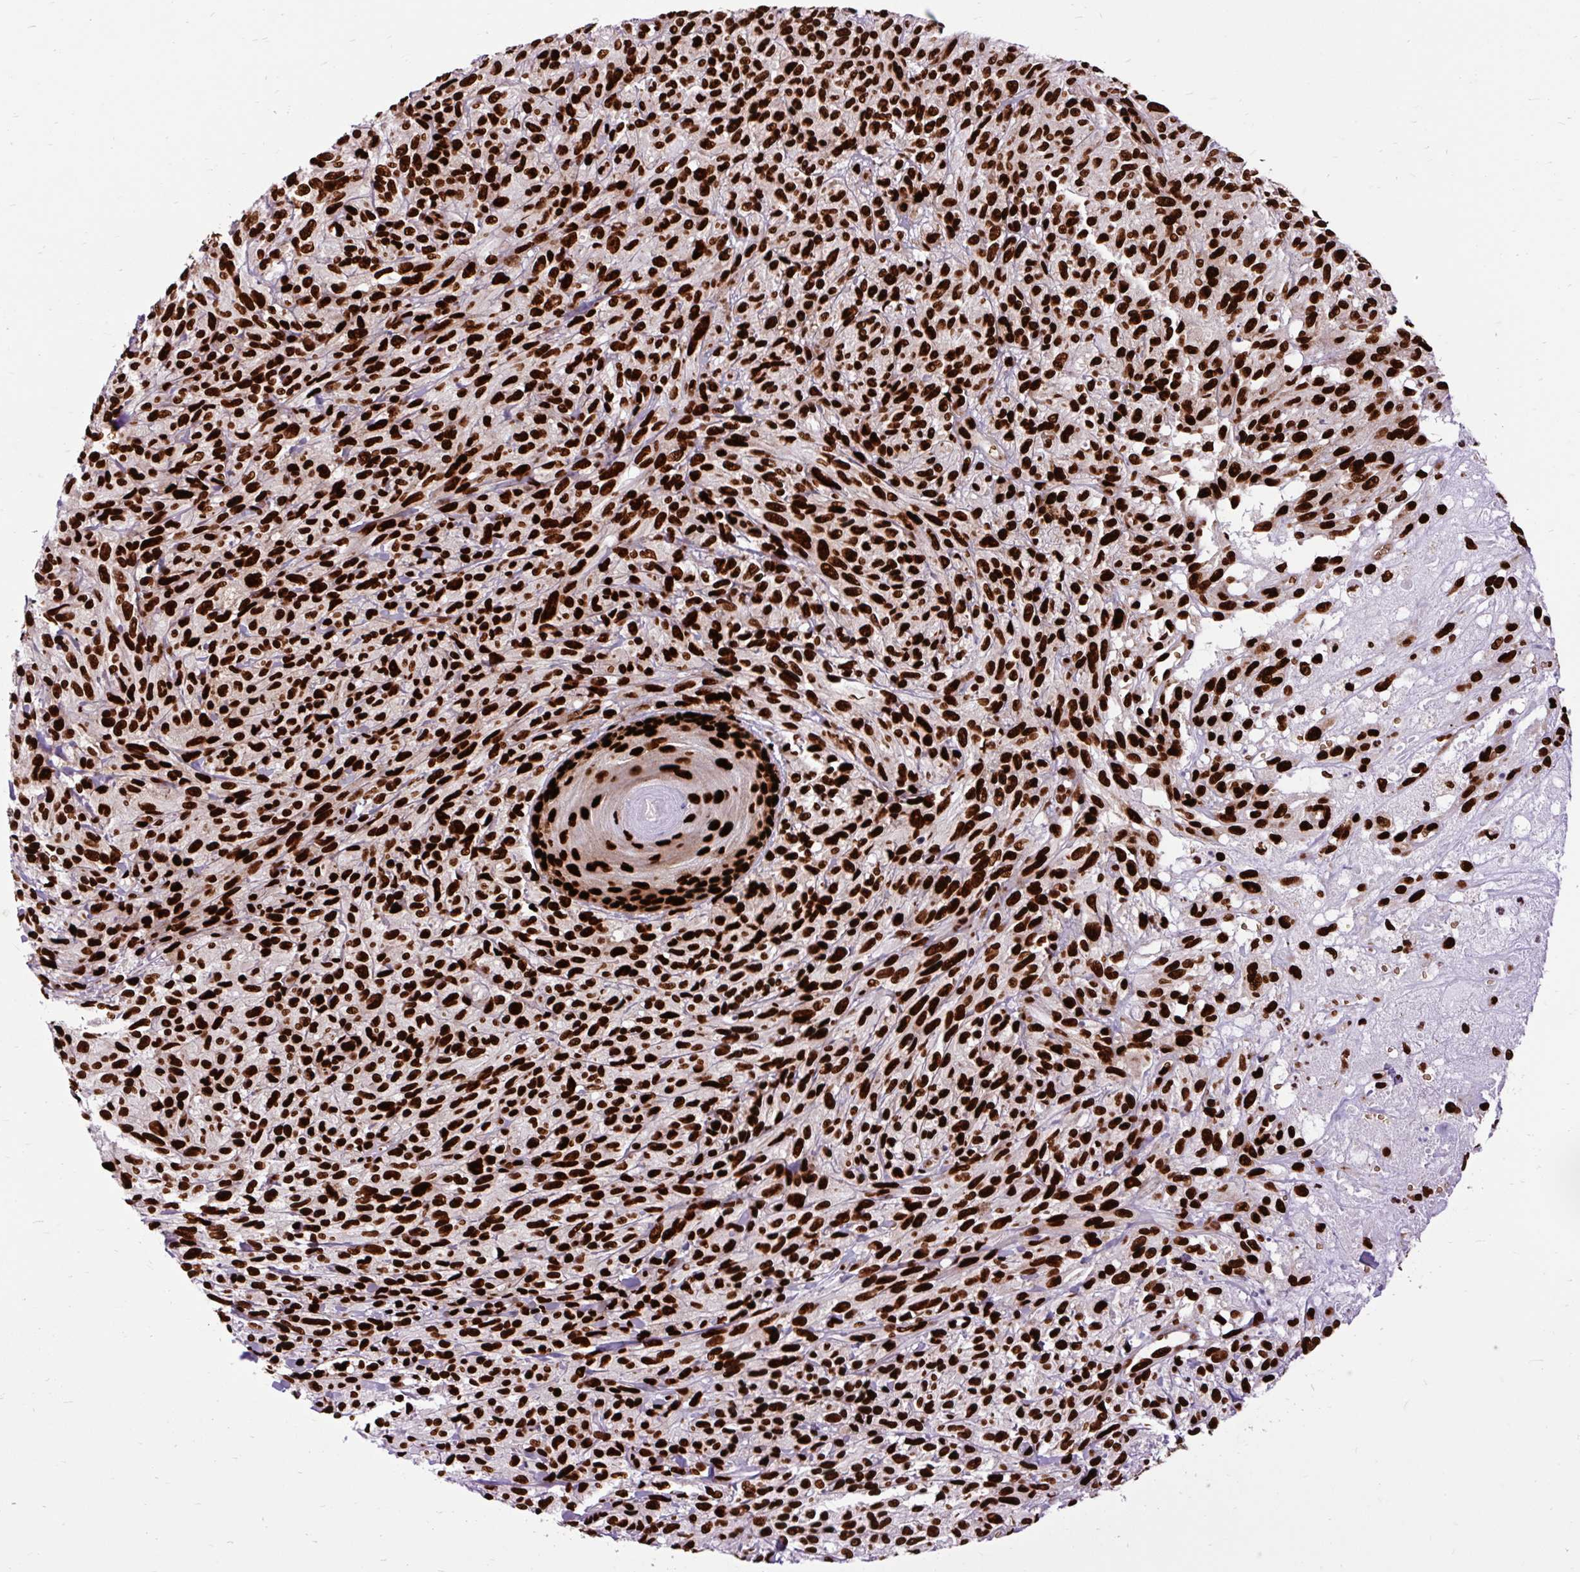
{"staining": {"intensity": "strong", "quantity": ">75%", "location": "nuclear"}, "tissue": "melanoma", "cell_type": "Tumor cells", "image_type": "cancer", "snomed": [{"axis": "morphology", "description": "Malignant melanoma, NOS"}, {"axis": "topography", "description": "Skin of upper arm"}], "caption": "Brown immunohistochemical staining in malignant melanoma exhibits strong nuclear positivity in about >75% of tumor cells.", "gene": "FUS", "patient": {"sex": "female", "age": 65}}